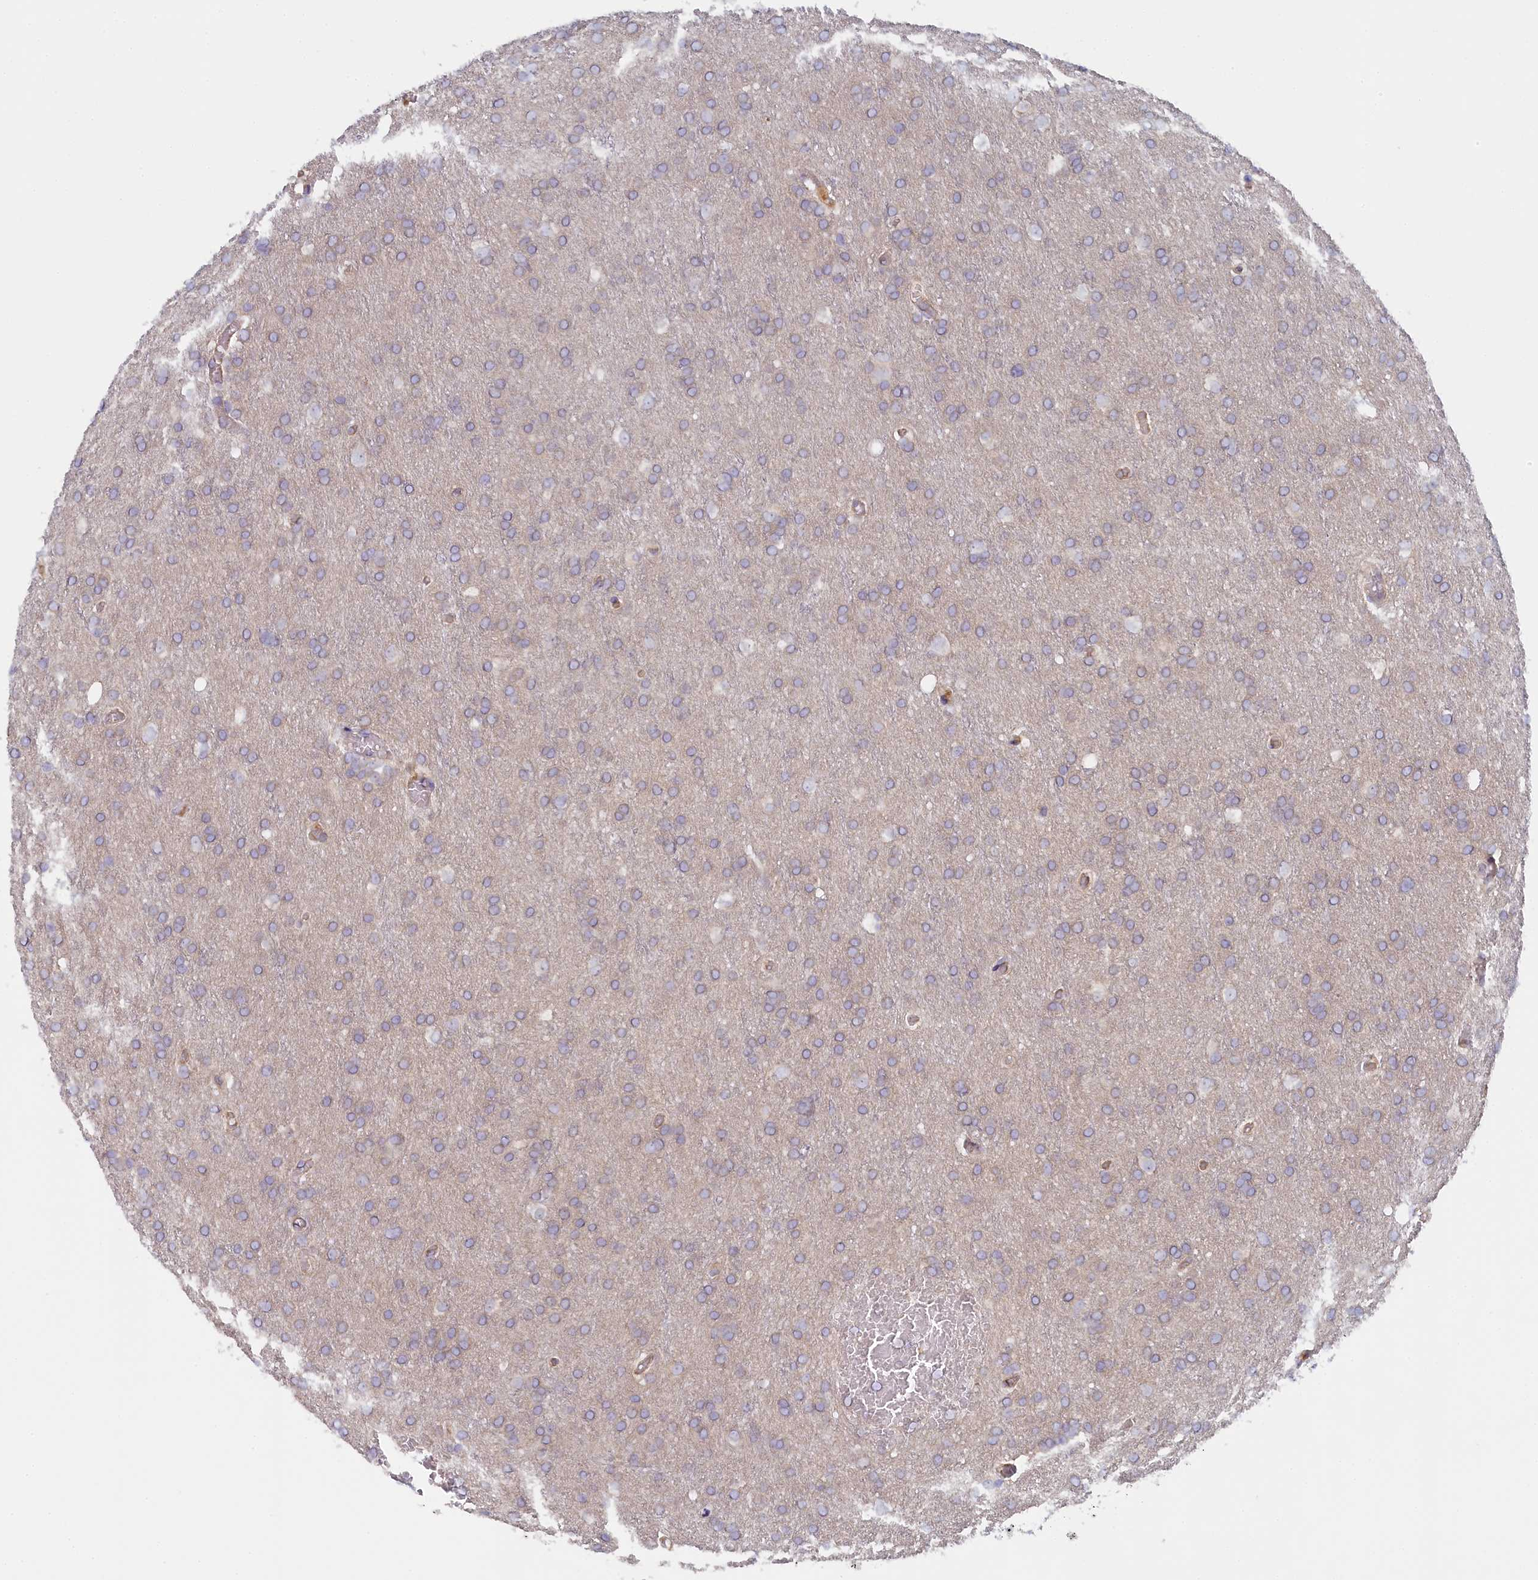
{"staining": {"intensity": "negative", "quantity": "none", "location": "none"}, "tissue": "glioma", "cell_type": "Tumor cells", "image_type": "cancer", "snomed": [{"axis": "morphology", "description": "Glioma, malignant, High grade"}, {"axis": "topography", "description": "Cerebral cortex"}], "caption": "Malignant glioma (high-grade) stained for a protein using IHC exhibits no staining tumor cells.", "gene": "INTS4", "patient": {"sex": "female", "age": 36}}